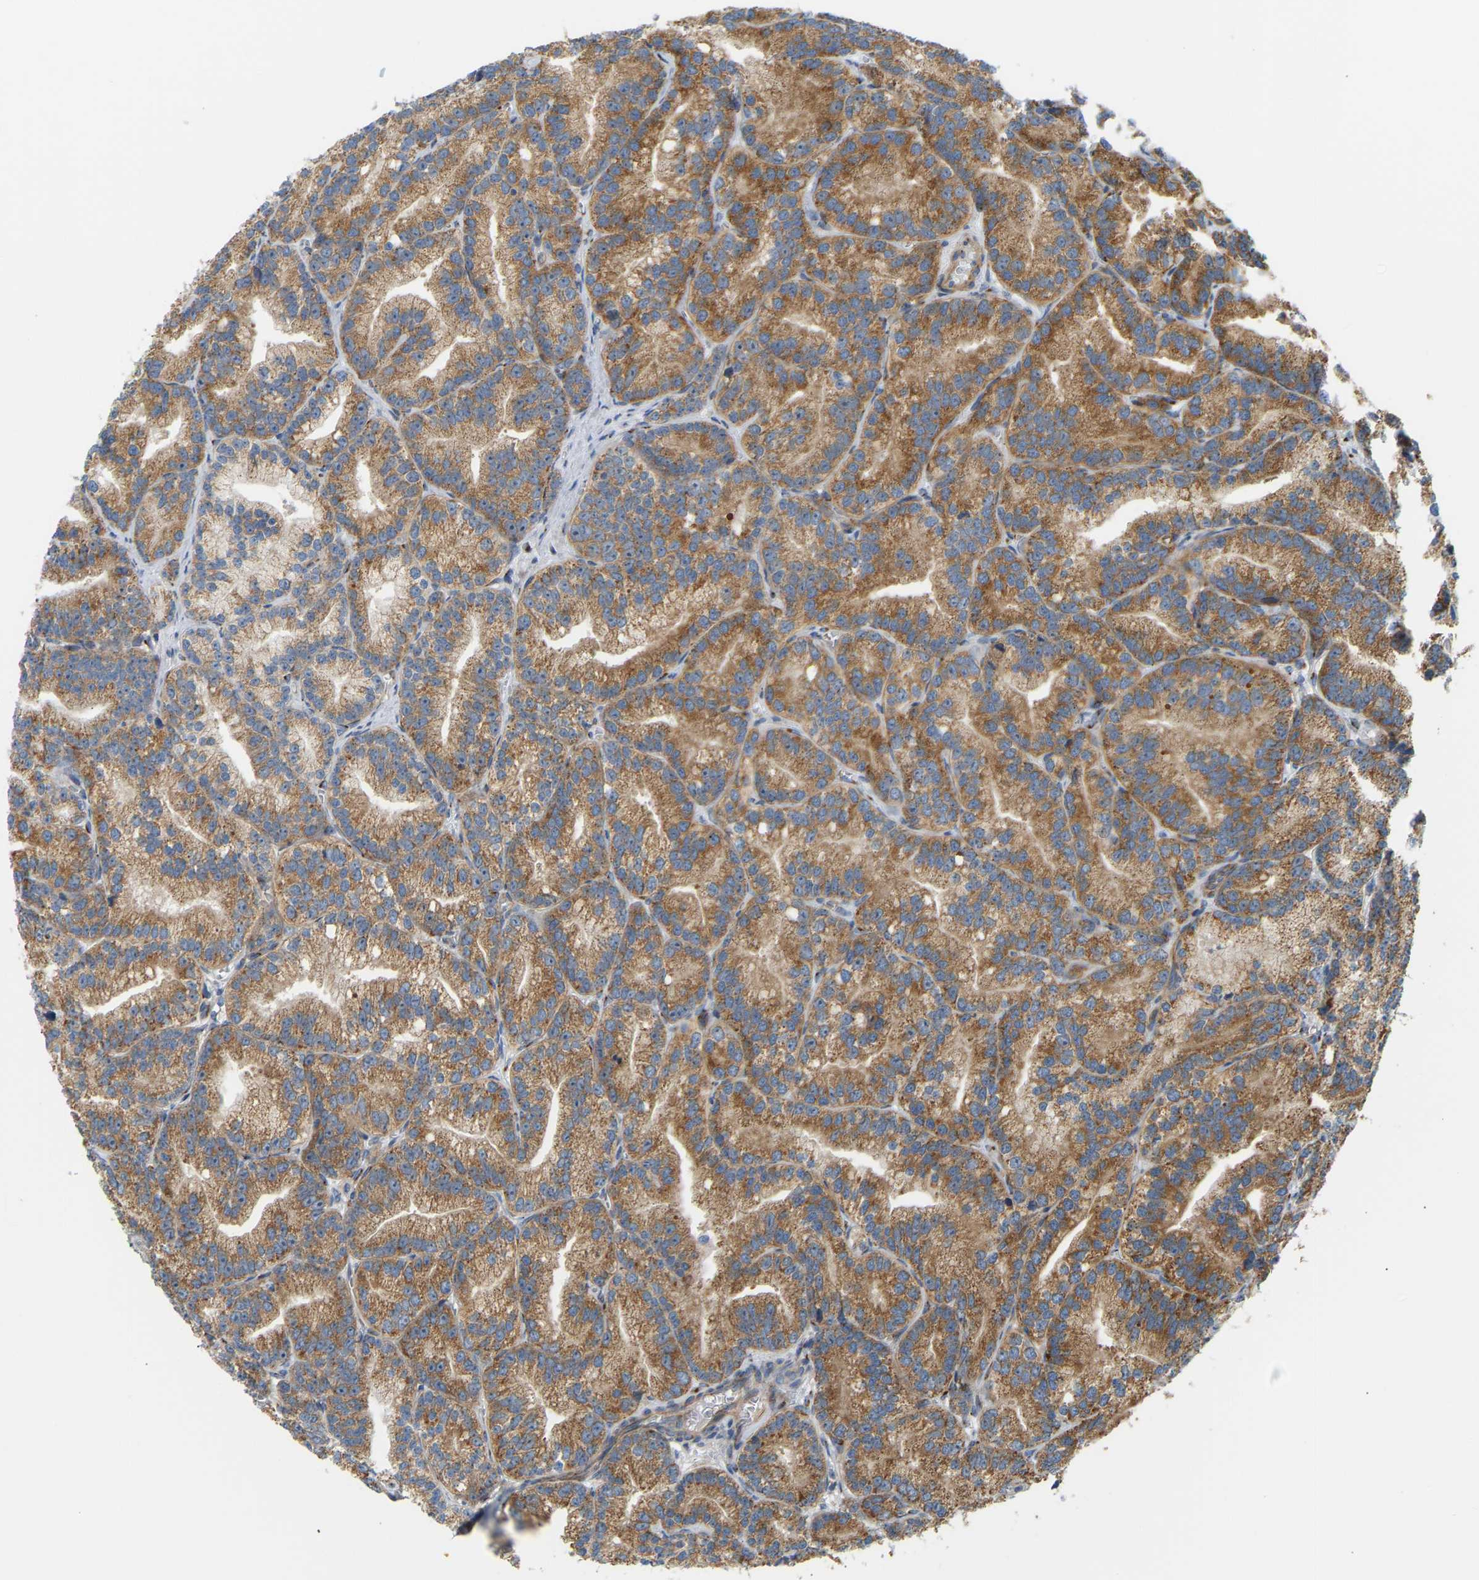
{"staining": {"intensity": "moderate", "quantity": ">75%", "location": "cytoplasmic/membranous"}, "tissue": "prostate cancer", "cell_type": "Tumor cells", "image_type": "cancer", "snomed": [{"axis": "morphology", "description": "Adenocarcinoma, Low grade"}, {"axis": "topography", "description": "Prostate"}], "caption": "Immunohistochemistry (IHC) staining of low-grade adenocarcinoma (prostate), which reveals medium levels of moderate cytoplasmic/membranous staining in about >75% of tumor cells indicating moderate cytoplasmic/membranous protein staining. The staining was performed using DAB (brown) for protein detection and nuclei were counterstained in hematoxylin (blue).", "gene": "YIPF2", "patient": {"sex": "male", "age": 89}}